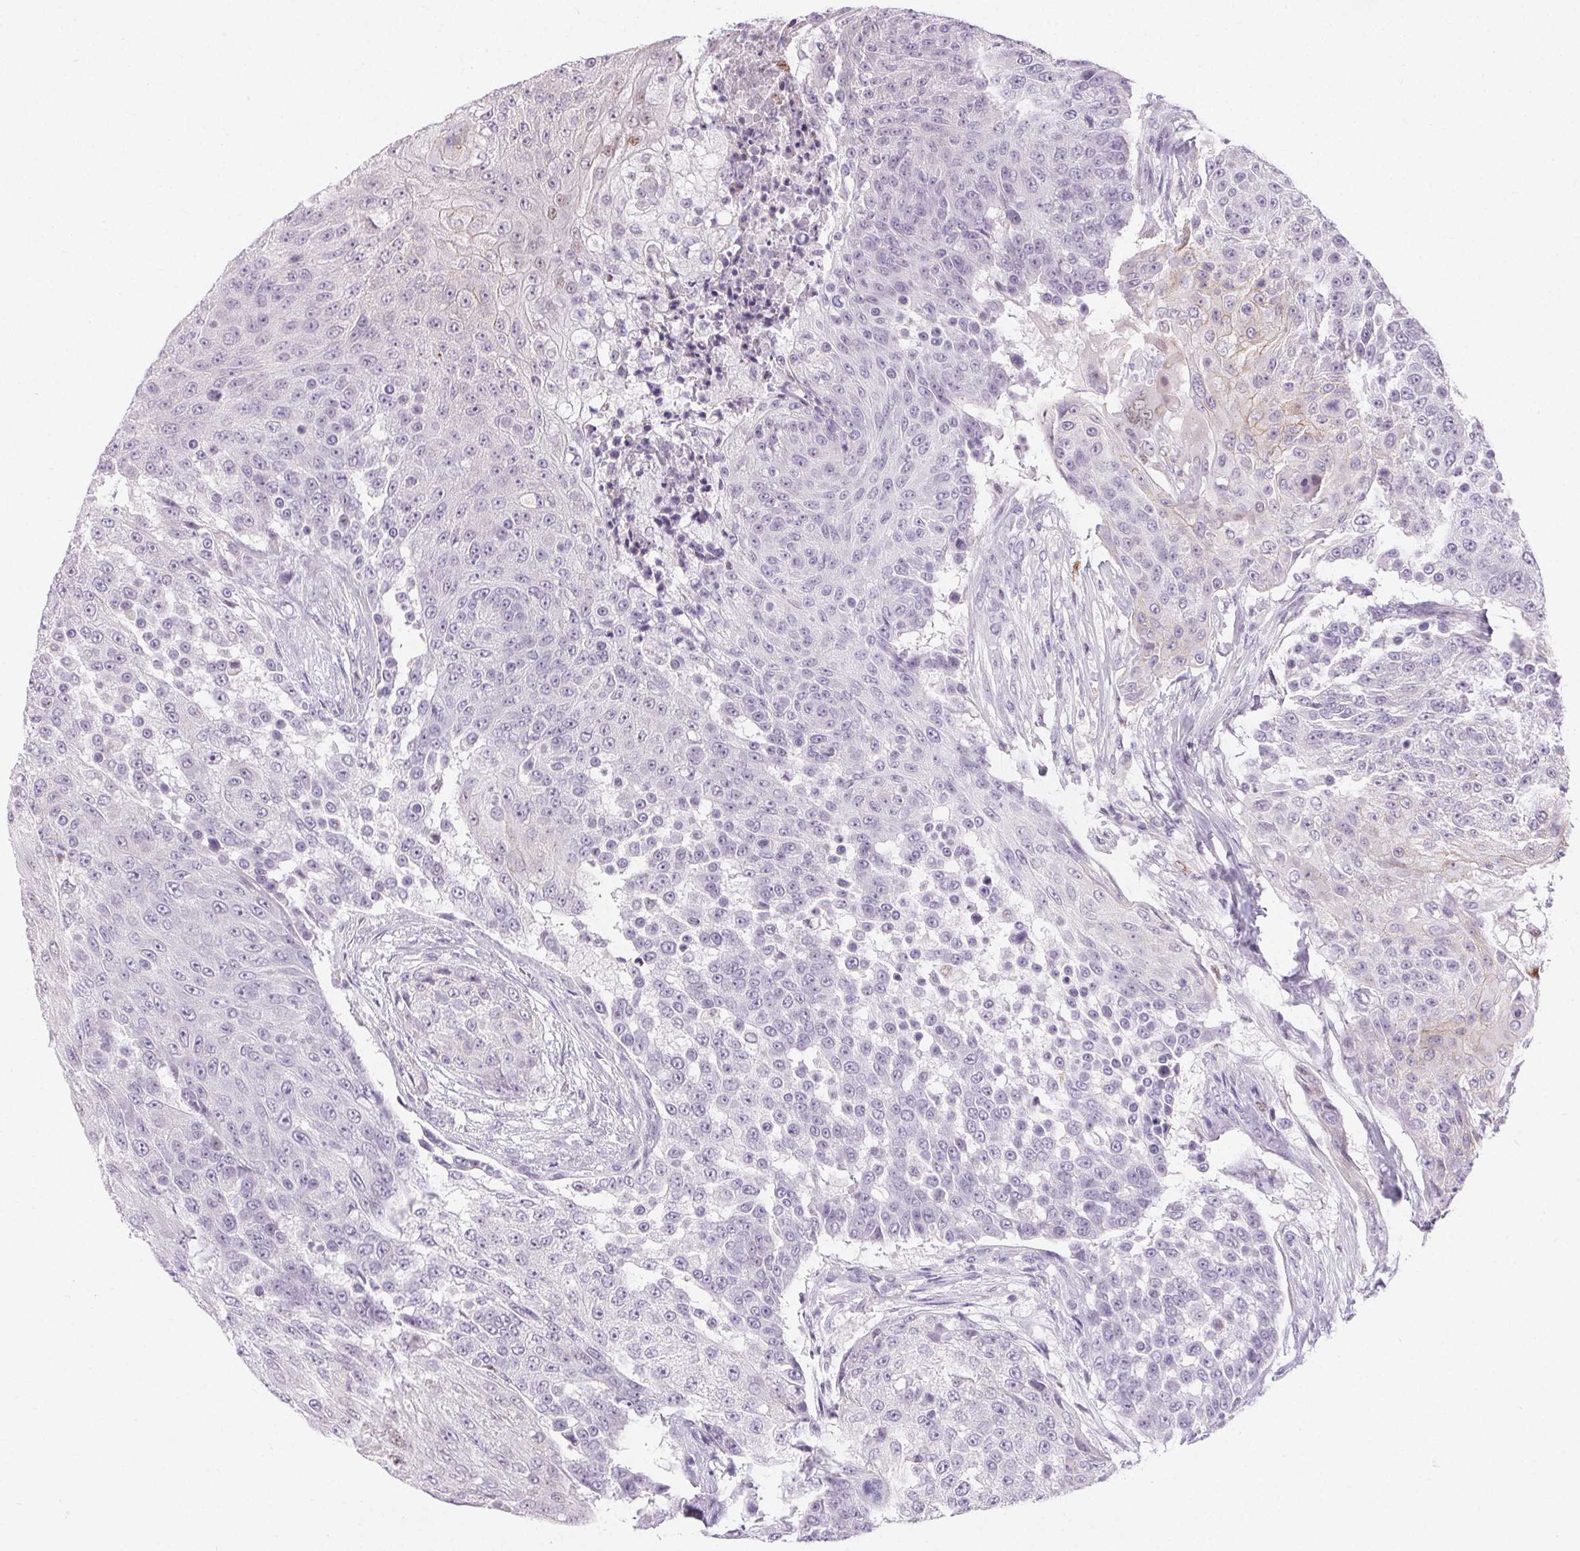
{"staining": {"intensity": "negative", "quantity": "none", "location": "none"}, "tissue": "urothelial cancer", "cell_type": "Tumor cells", "image_type": "cancer", "snomed": [{"axis": "morphology", "description": "Urothelial carcinoma, High grade"}, {"axis": "topography", "description": "Urinary bladder"}], "caption": "This is a image of IHC staining of urothelial cancer, which shows no positivity in tumor cells.", "gene": "RPGRIP1", "patient": {"sex": "female", "age": 63}}